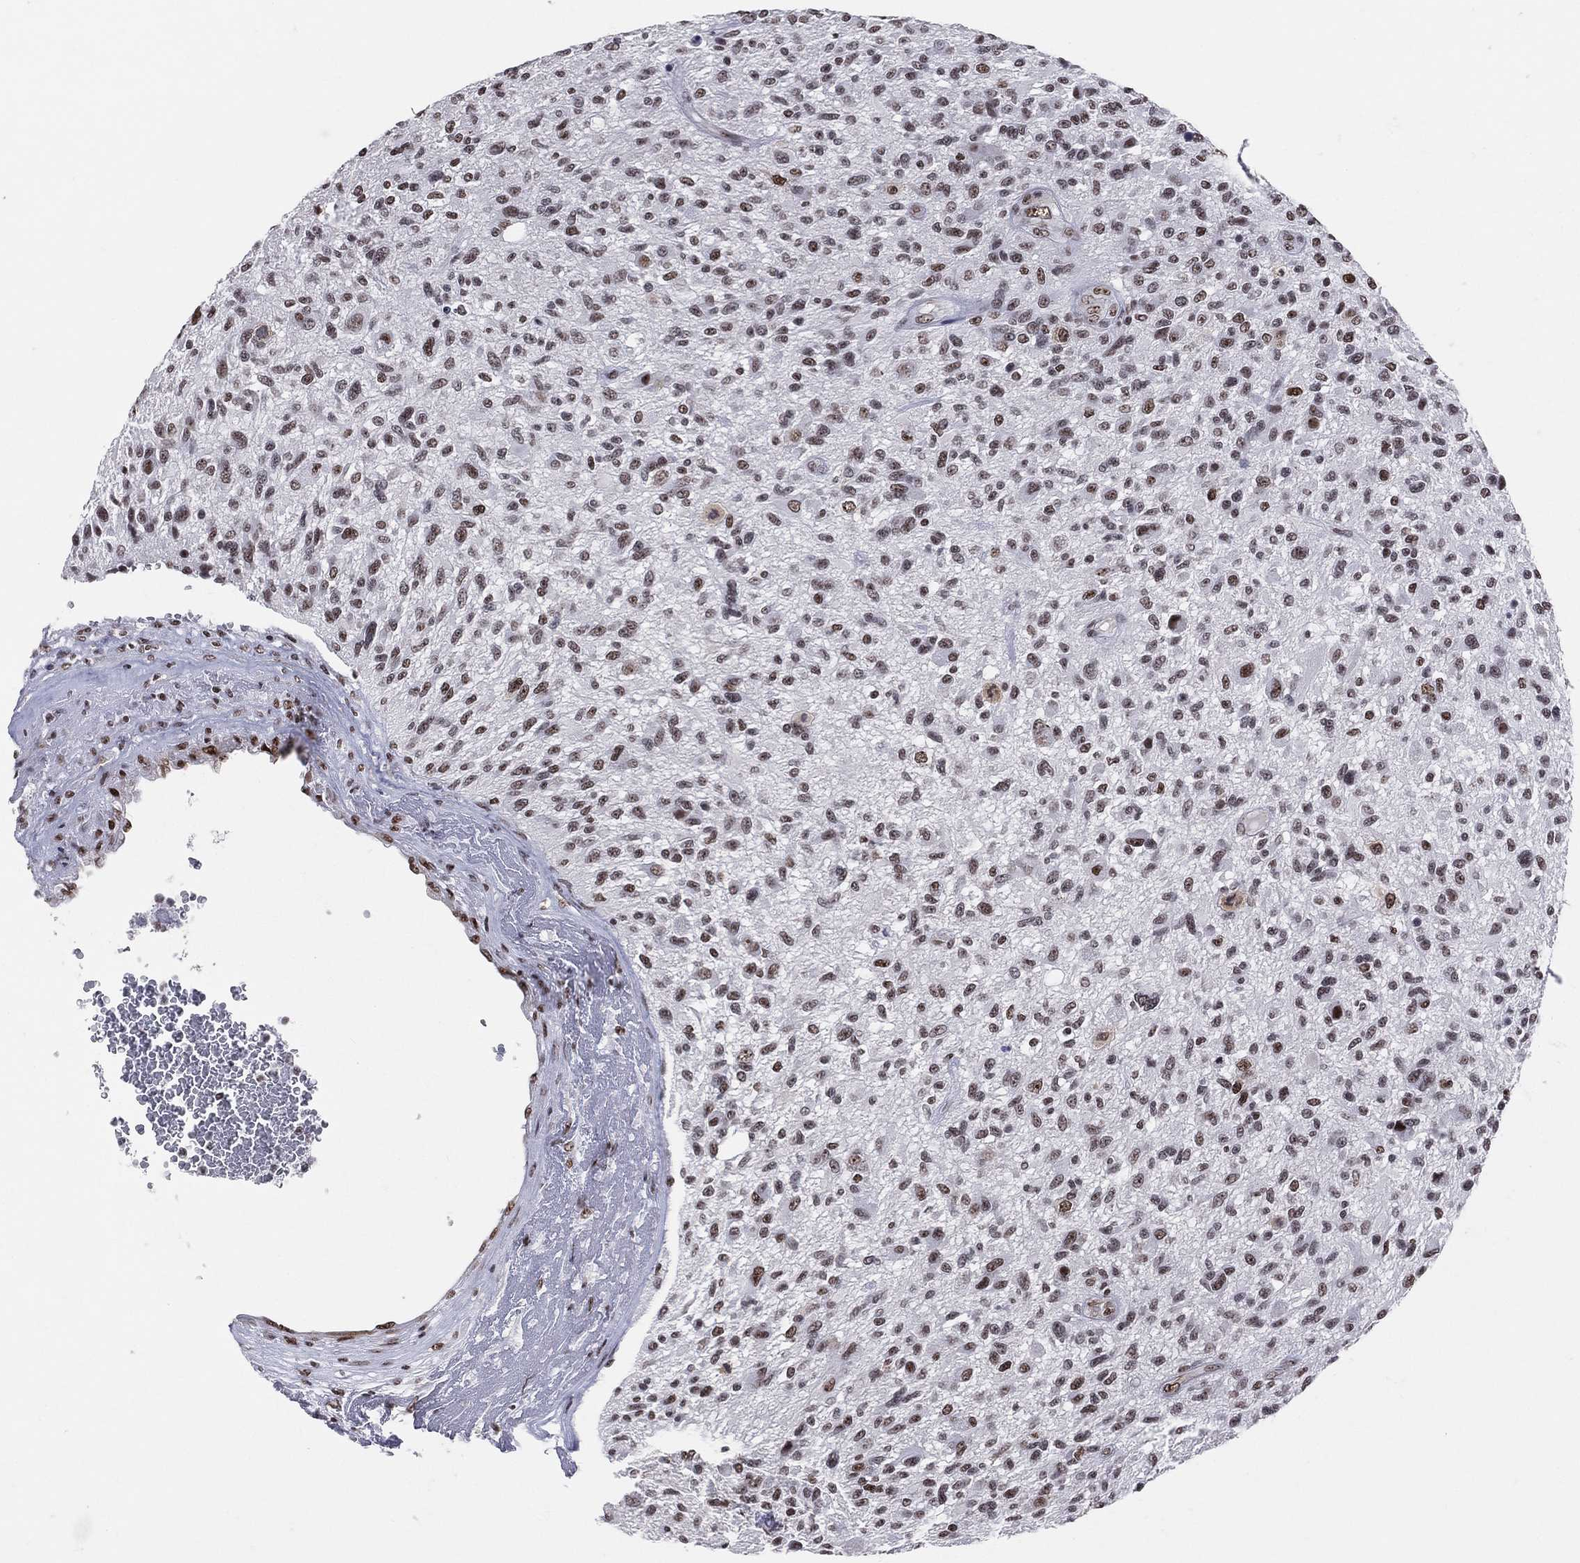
{"staining": {"intensity": "strong", "quantity": ">75%", "location": "nuclear"}, "tissue": "glioma", "cell_type": "Tumor cells", "image_type": "cancer", "snomed": [{"axis": "morphology", "description": "Glioma, malignant, High grade"}, {"axis": "topography", "description": "Brain"}], "caption": "IHC photomicrograph of glioma stained for a protein (brown), which shows high levels of strong nuclear positivity in approximately >75% of tumor cells.", "gene": "CDK7", "patient": {"sex": "male", "age": 47}}